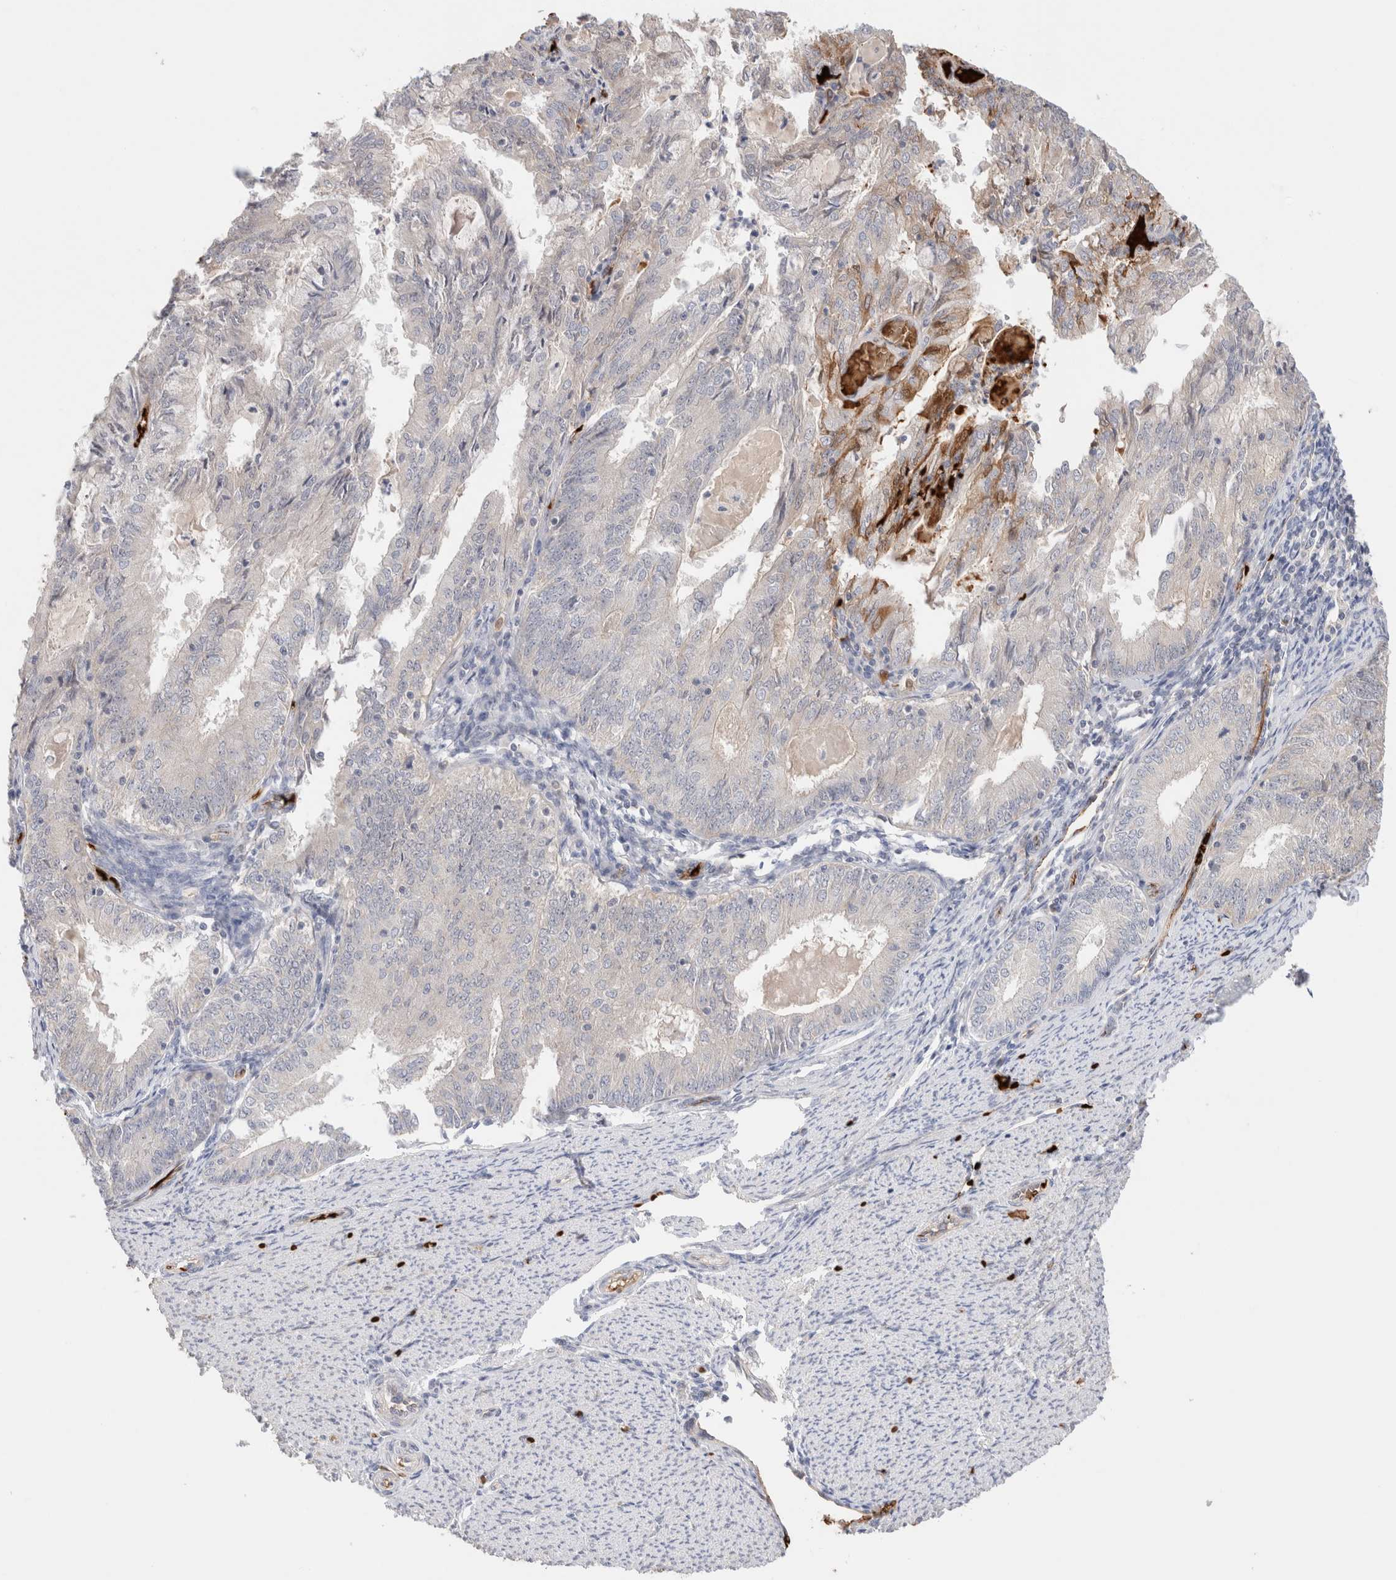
{"staining": {"intensity": "negative", "quantity": "none", "location": "none"}, "tissue": "endometrial cancer", "cell_type": "Tumor cells", "image_type": "cancer", "snomed": [{"axis": "morphology", "description": "Adenocarcinoma, NOS"}, {"axis": "topography", "description": "Endometrium"}], "caption": "DAB (3,3'-diaminobenzidine) immunohistochemical staining of human endometrial adenocarcinoma exhibits no significant positivity in tumor cells.", "gene": "MST1", "patient": {"sex": "female", "age": 57}}